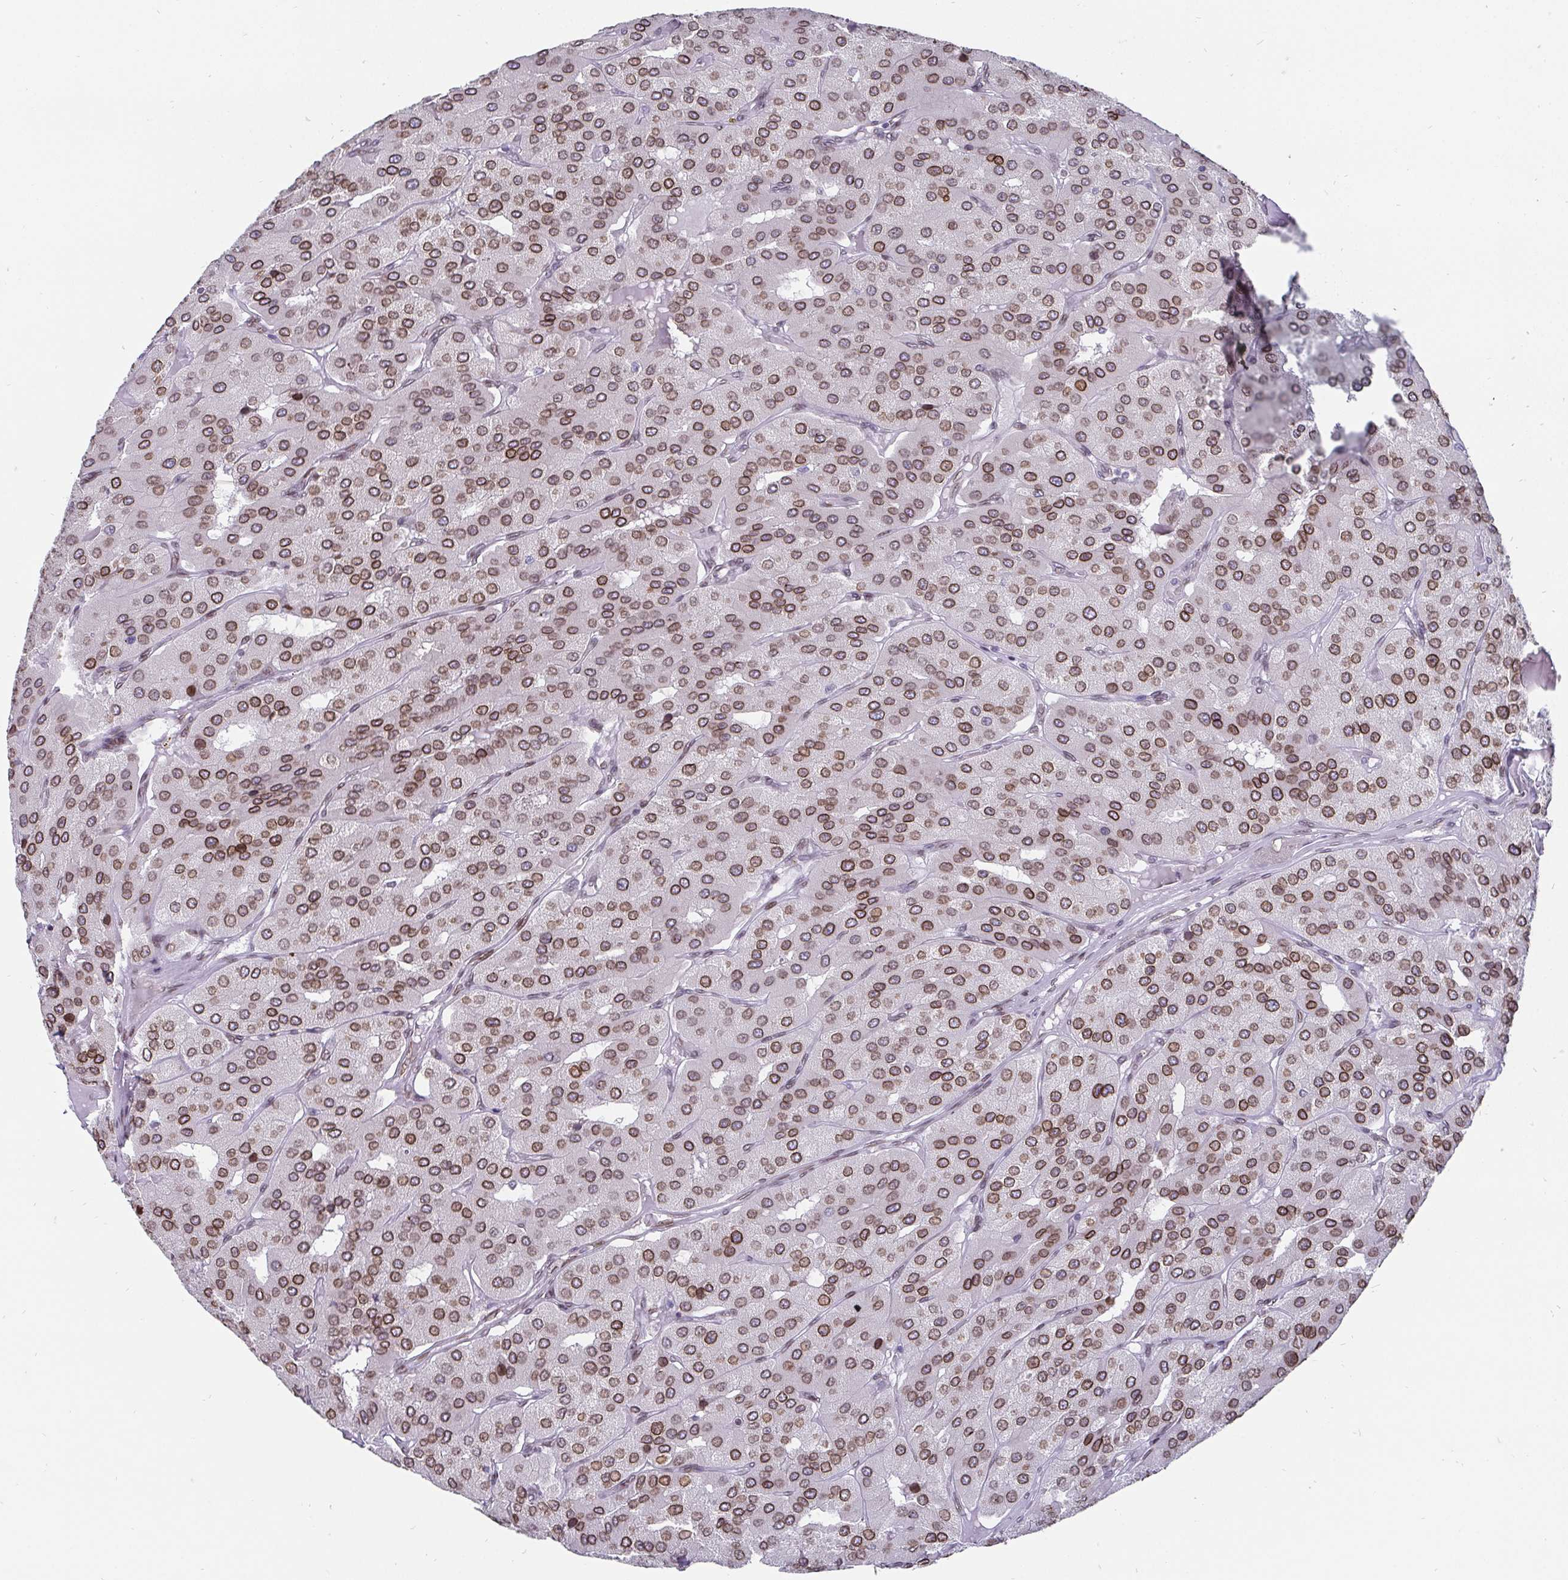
{"staining": {"intensity": "moderate", "quantity": ">75%", "location": "cytoplasmic/membranous,nuclear"}, "tissue": "parathyroid gland", "cell_type": "Glandular cells", "image_type": "normal", "snomed": [{"axis": "morphology", "description": "Normal tissue, NOS"}, {"axis": "morphology", "description": "Adenoma, NOS"}, {"axis": "topography", "description": "Parathyroid gland"}], "caption": "An image of human parathyroid gland stained for a protein displays moderate cytoplasmic/membranous,nuclear brown staining in glandular cells.", "gene": "EMD", "patient": {"sex": "female", "age": 86}}